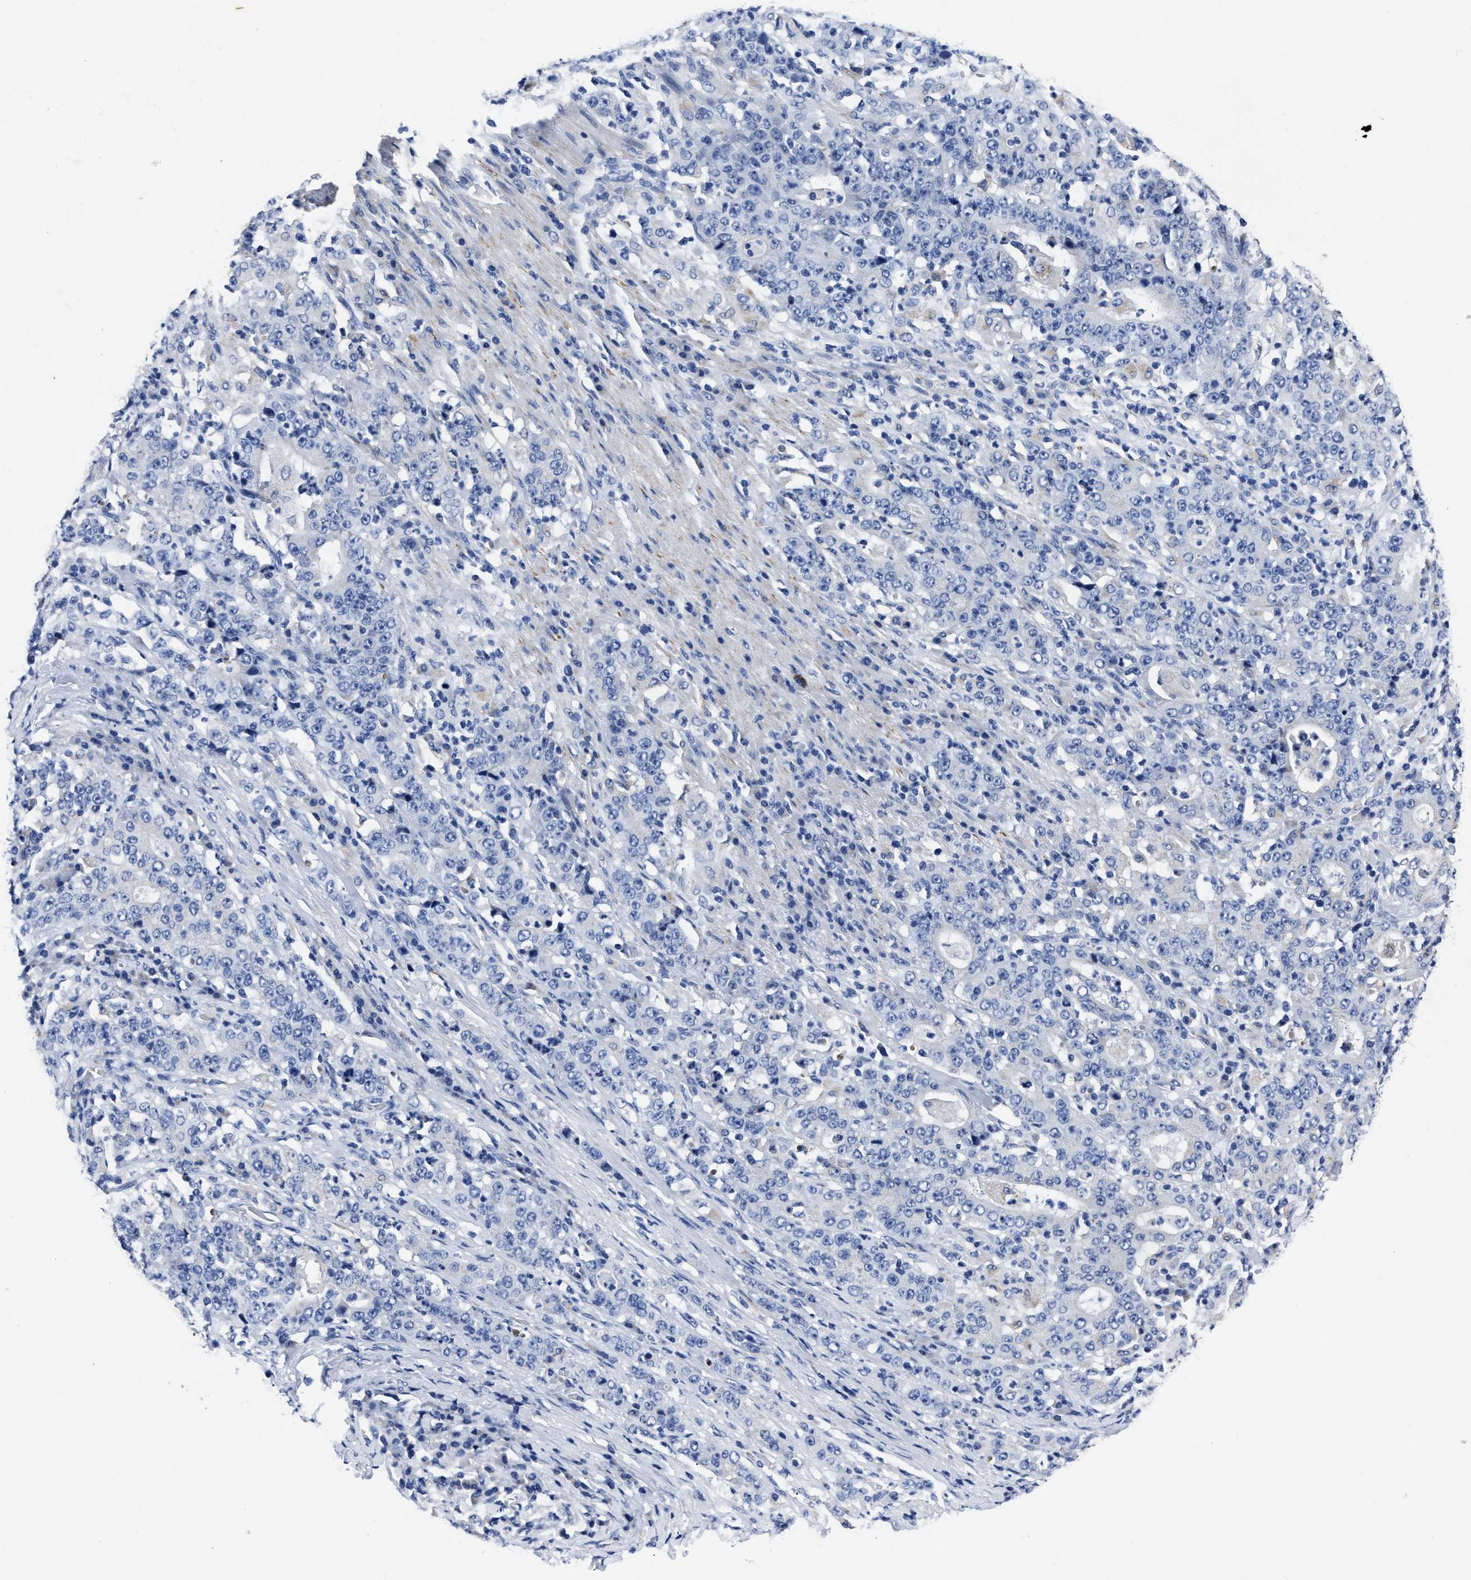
{"staining": {"intensity": "negative", "quantity": "none", "location": "none"}, "tissue": "stomach cancer", "cell_type": "Tumor cells", "image_type": "cancer", "snomed": [{"axis": "morphology", "description": "Normal tissue, NOS"}, {"axis": "morphology", "description": "Adenocarcinoma, NOS"}, {"axis": "topography", "description": "Stomach, upper"}, {"axis": "topography", "description": "Stomach"}], "caption": "Tumor cells show no significant positivity in adenocarcinoma (stomach). (IHC, brightfield microscopy, high magnification).", "gene": "MOV10L1", "patient": {"sex": "male", "age": 59}}